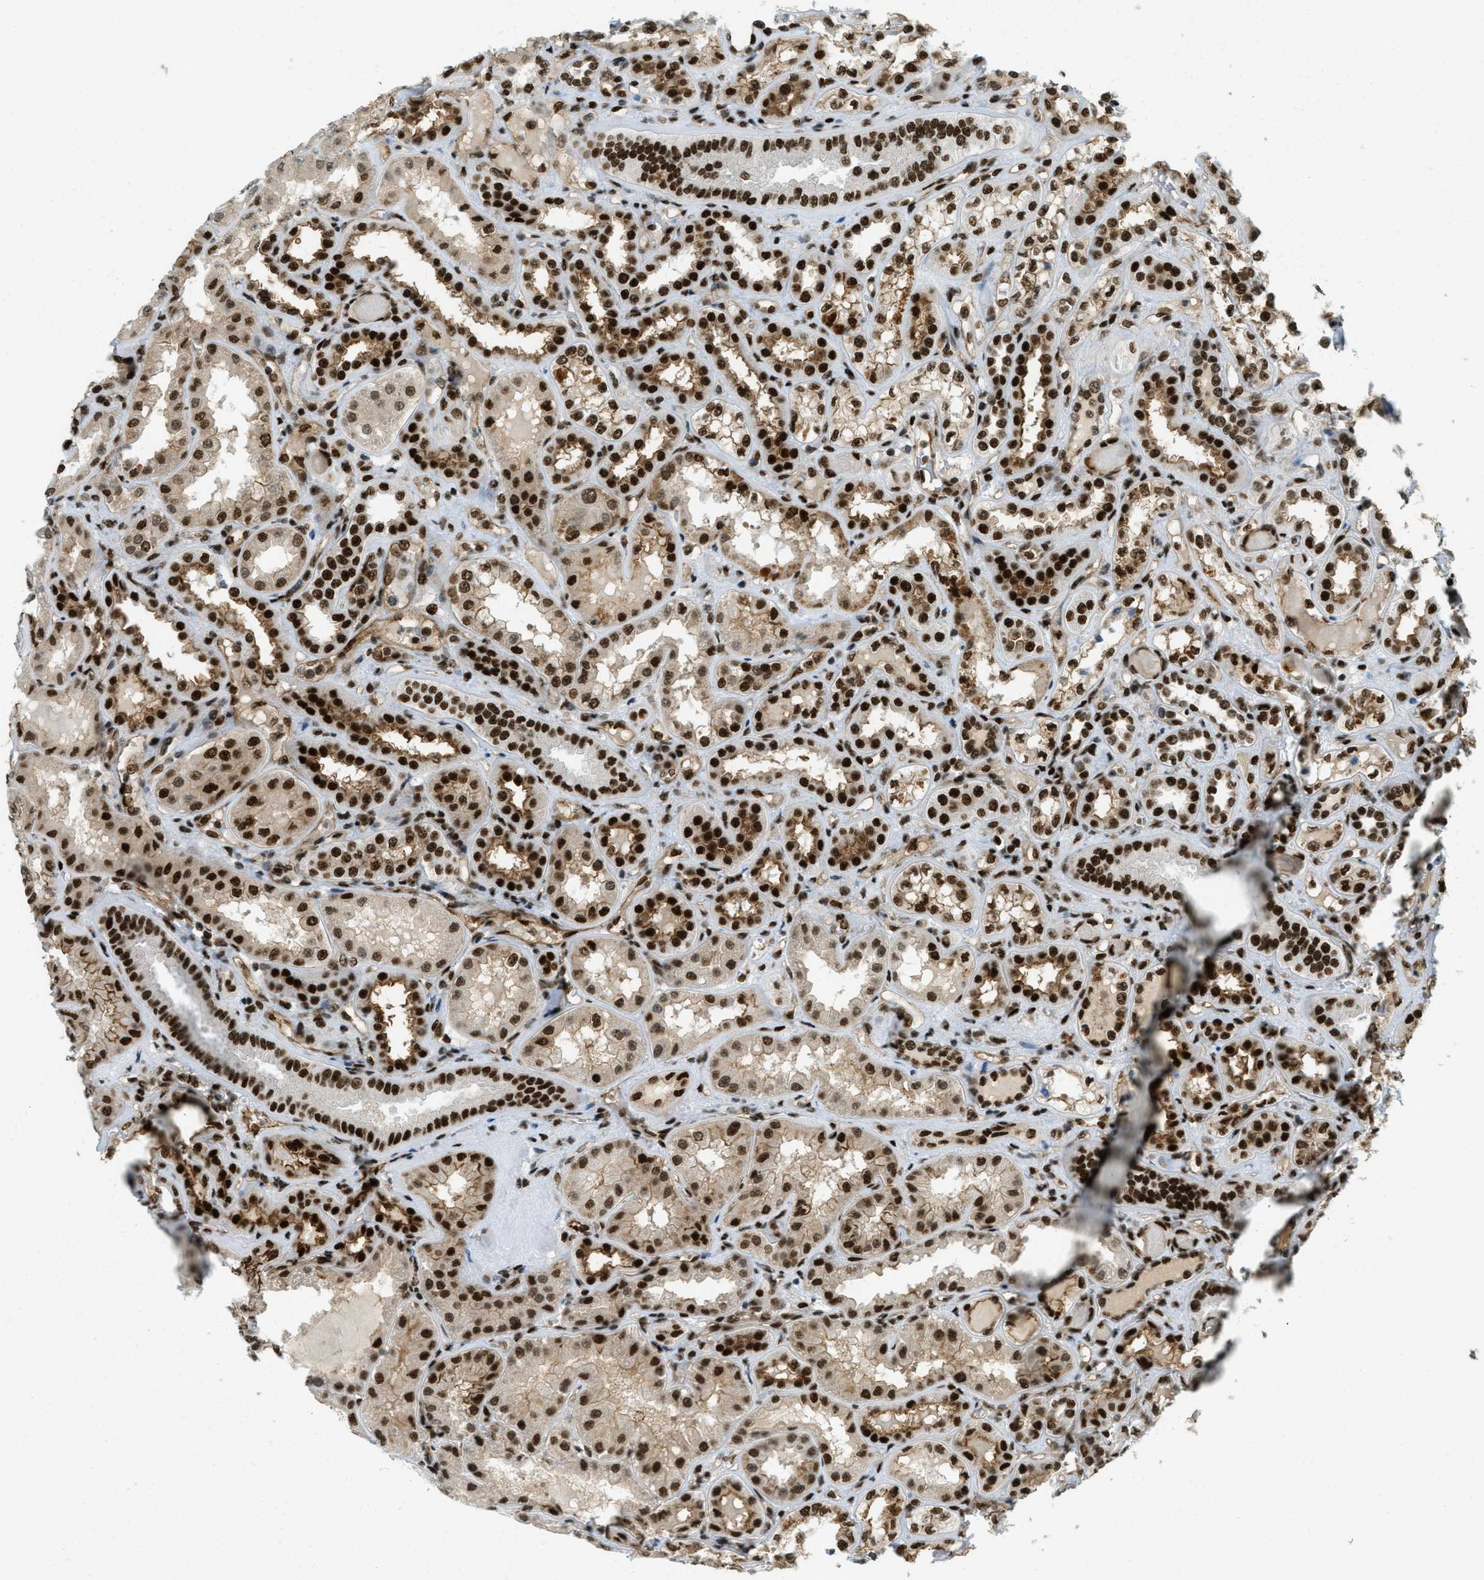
{"staining": {"intensity": "strong", "quantity": ">75%", "location": "nuclear"}, "tissue": "kidney", "cell_type": "Cells in glomeruli", "image_type": "normal", "snomed": [{"axis": "morphology", "description": "Normal tissue, NOS"}, {"axis": "topography", "description": "Kidney"}], "caption": "Immunohistochemical staining of normal kidney reveals high levels of strong nuclear expression in approximately >75% of cells in glomeruli. The staining is performed using DAB (3,3'-diaminobenzidine) brown chromogen to label protein expression. The nuclei are counter-stained blue using hematoxylin.", "gene": "ZFR", "patient": {"sex": "female", "age": 56}}